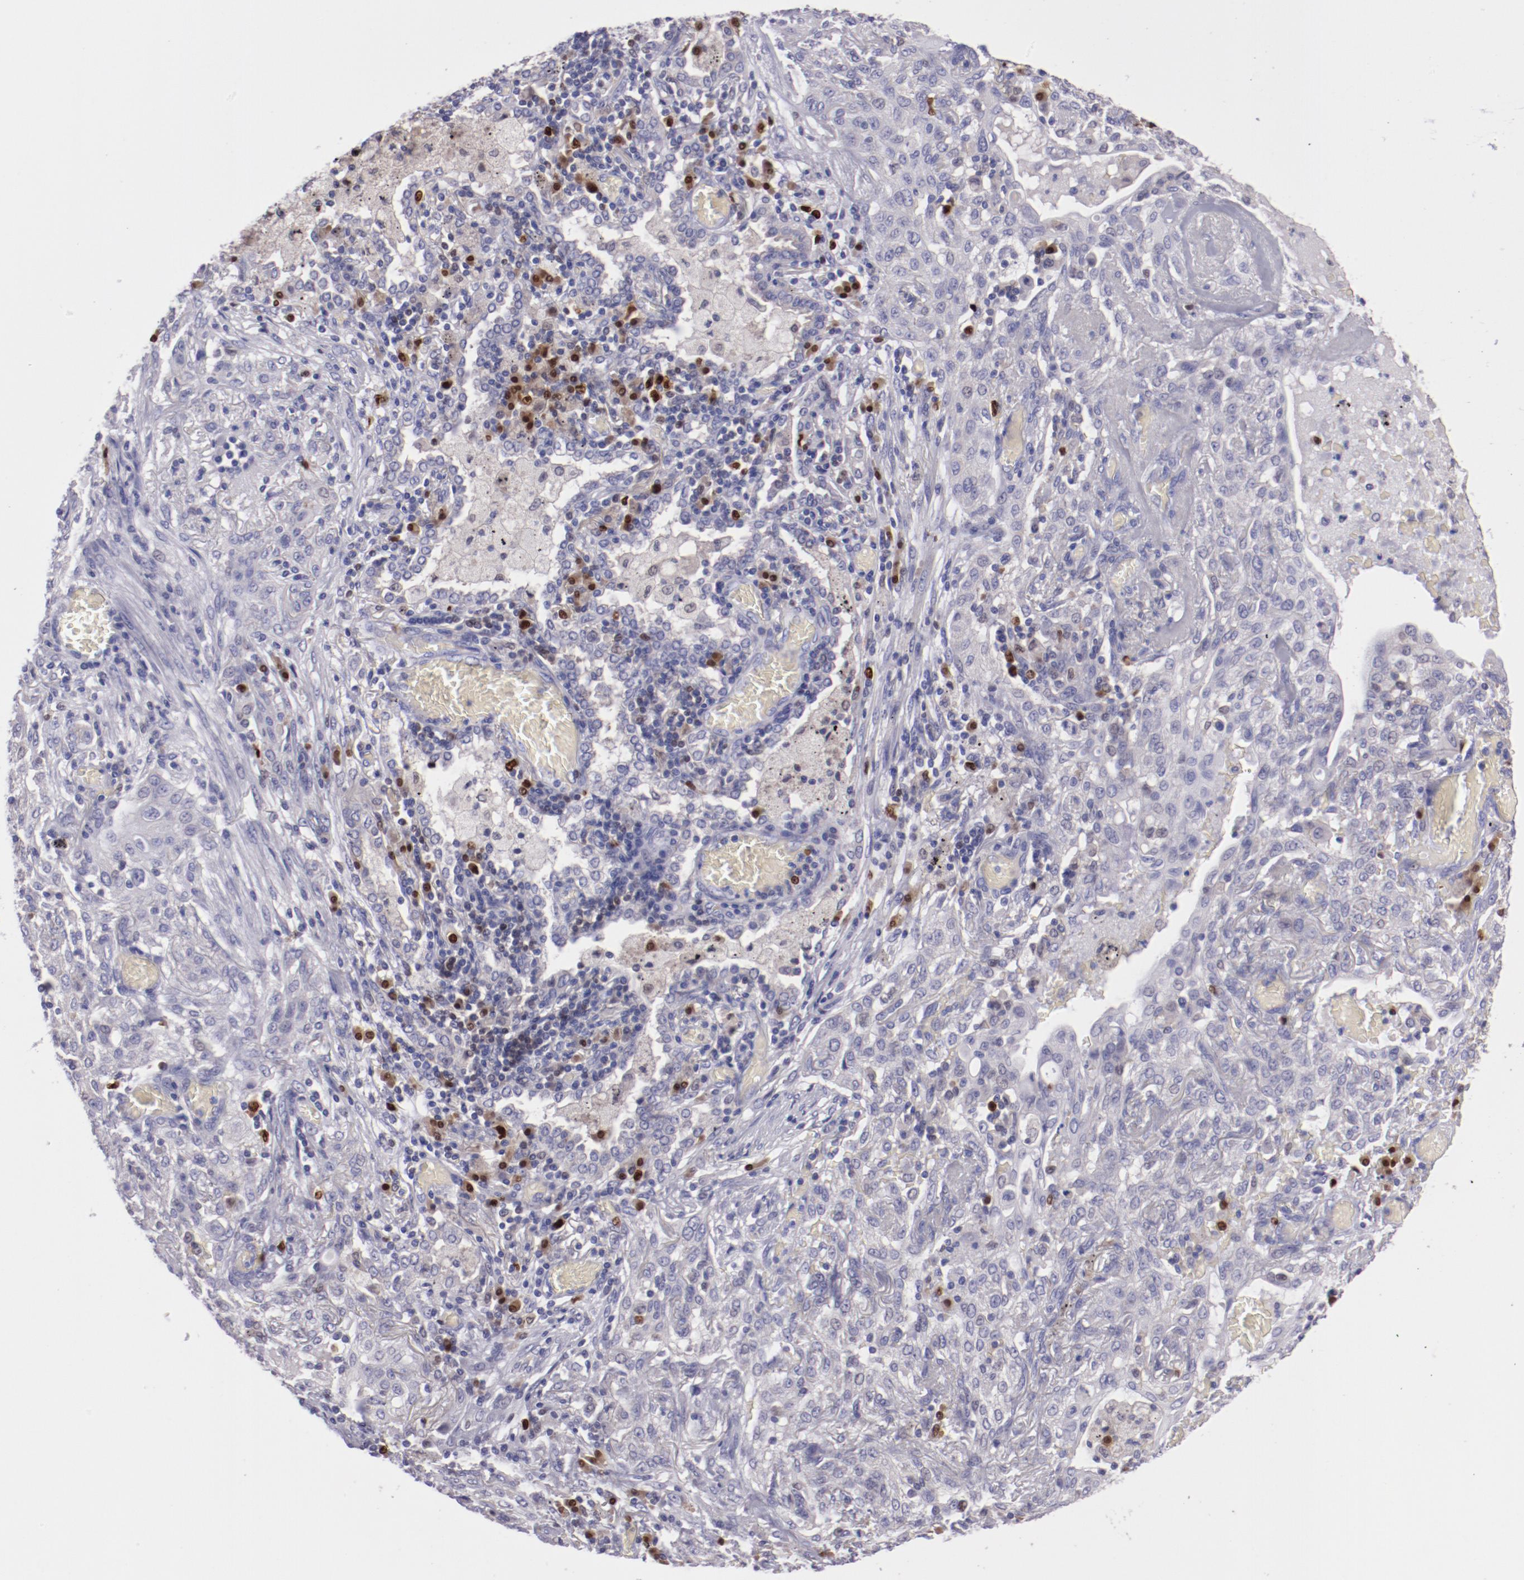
{"staining": {"intensity": "negative", "quantity": "none", "location": "none"}, "tissue": "lung cancer", "cell_type": "Tumor cells", "image_type": "cancer", "snomed": [{"axis": "morphology", "description": "Squamous cell carcinoma, NOS"}, {"axis": "topography", "description": "Lung"}], "caption": "Tumor cells are negative for protein expression in human lung cancer.", "gene": "IRF8", "patient": {"sex": "female", "age": 47}}